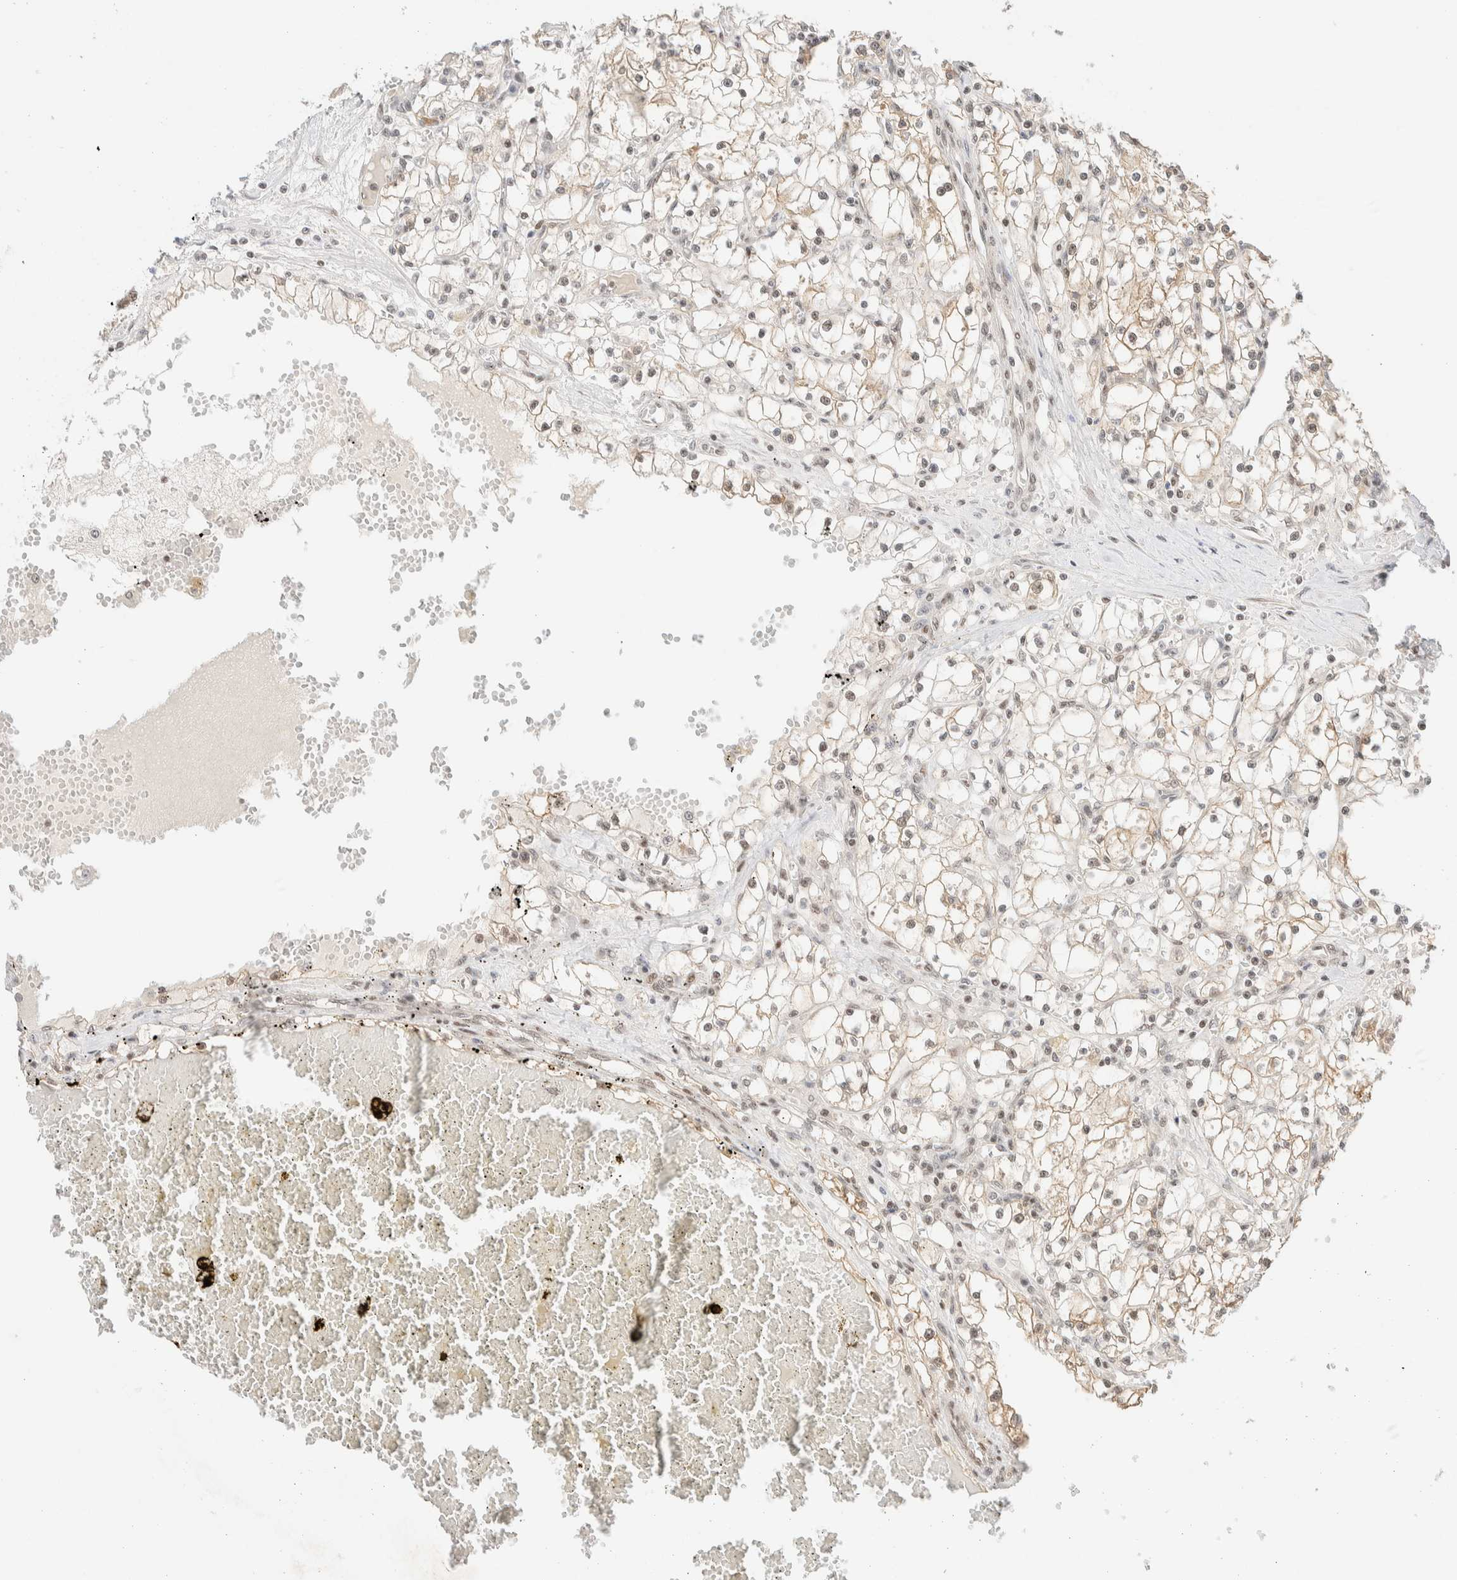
{"staining": {"intensity": "weak", "quantity": "25%-75%", "location": "cytoplasmic/membranous"}, "tissue": "renal cancer", "cell_type": "Tumor cells", "image_type": "cancer", "snomed": [{"axis": "morphology", "description": "Adenocarcinoma, NOS"}, {"axis": "topography", "description": "Kidney"}], "caption": "A brown stain labels weak cytoplasmic/membranous positivity of a protein in renal adenocarcinoma tumor cells.", "gene": "PYGO2", "patient": {"sex": "male", "age": 56}}